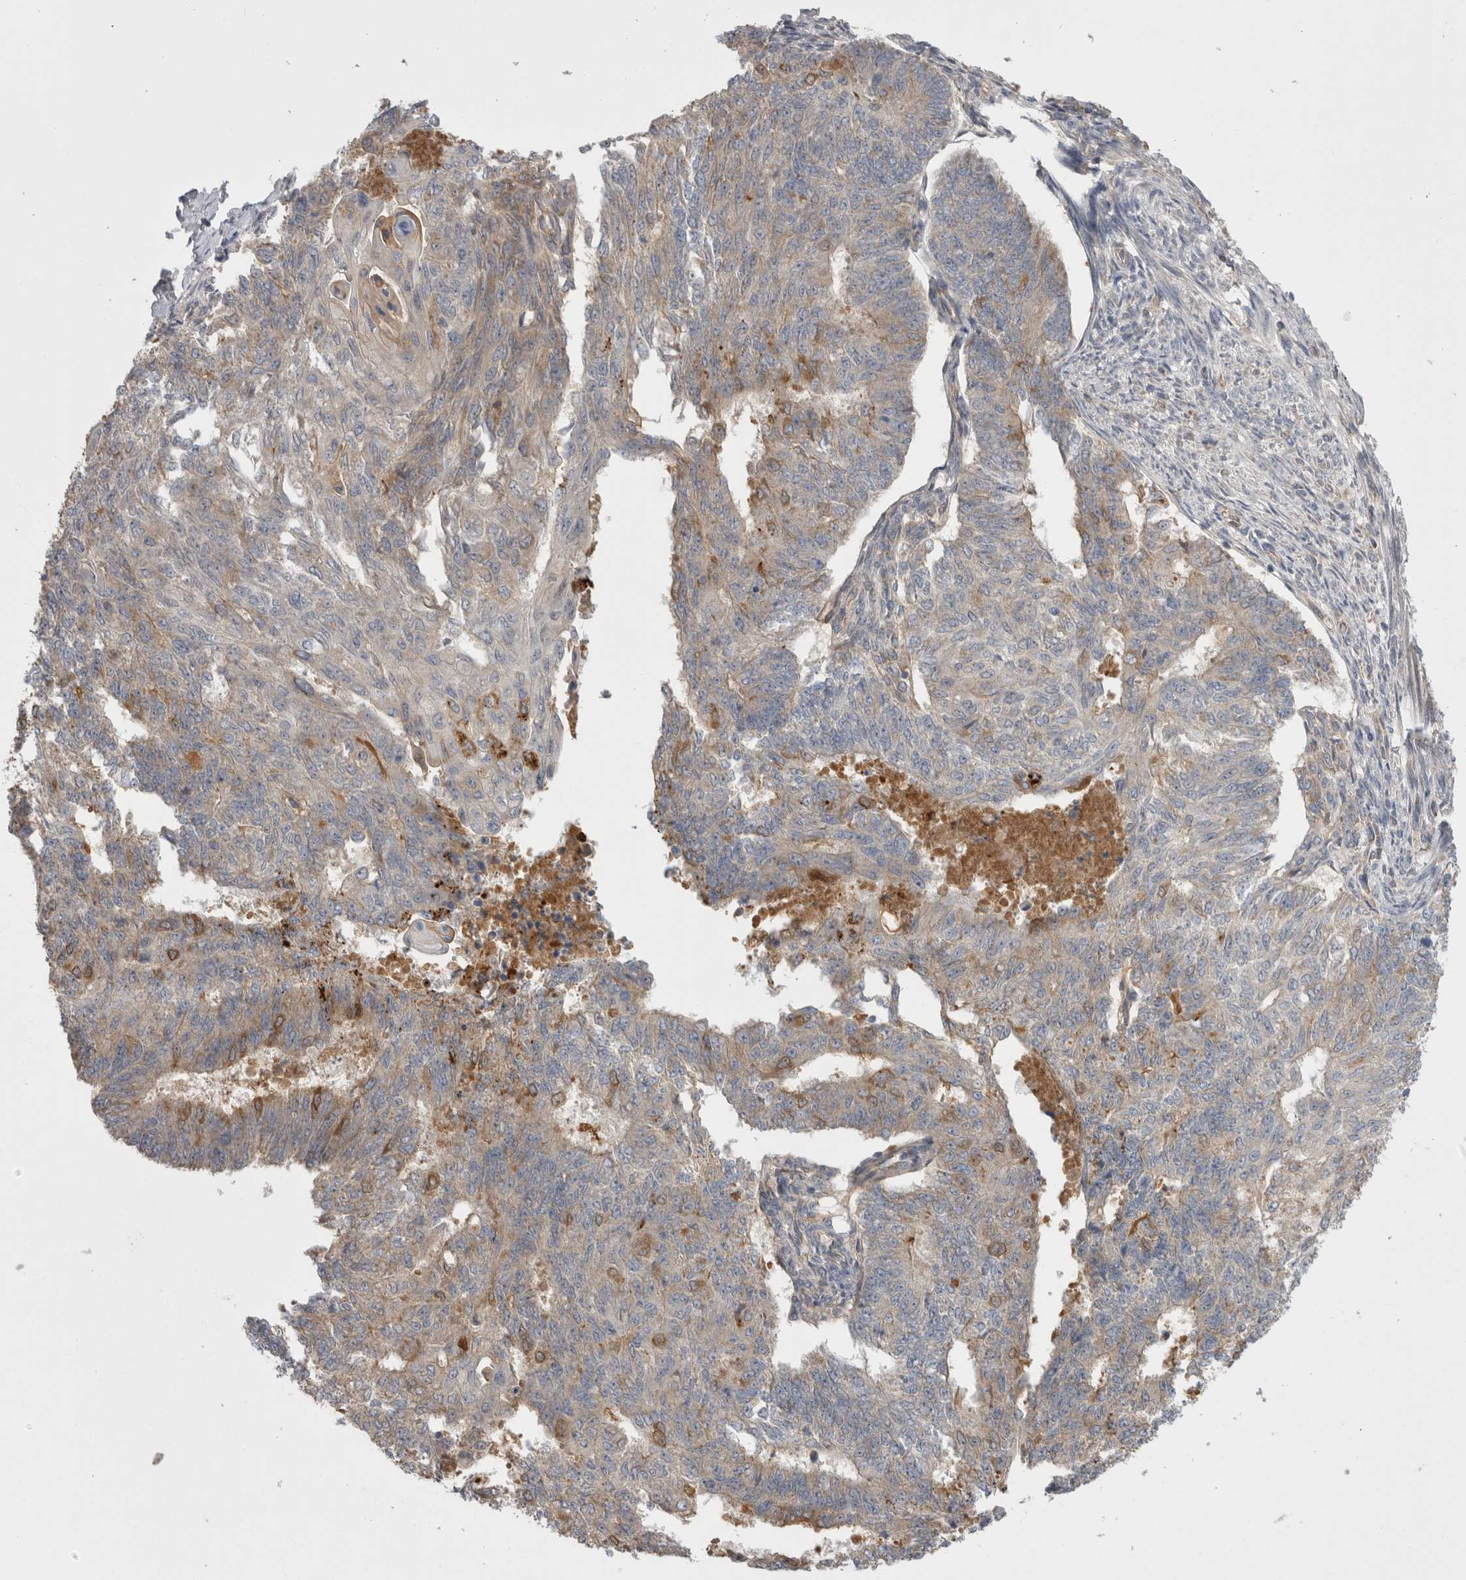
{"staining": {"intensity": "weak", "quantity": "<25%", "location": "cytoplasmic/membranous"}, "tissue": "endometrial cancer", "cell_type": "Tumor cells", "image_type": "cancer", "snomed": [{"axis": "morphology", "description": "Adenocarcinoma, NOS"}, {"axis": "topography", "description": "Endometrium"}], "caption": "Immunohistochemistry (IHC) of human endometrial cancer (adenocarcinoma) exhibits no positivity in tumor cells. The staining is performed using DAB brown chromogen with nuclei counter-stained in using hematoxylin.", "gene": "DARS2", "patient": {"sex": "female", "age": 32}}